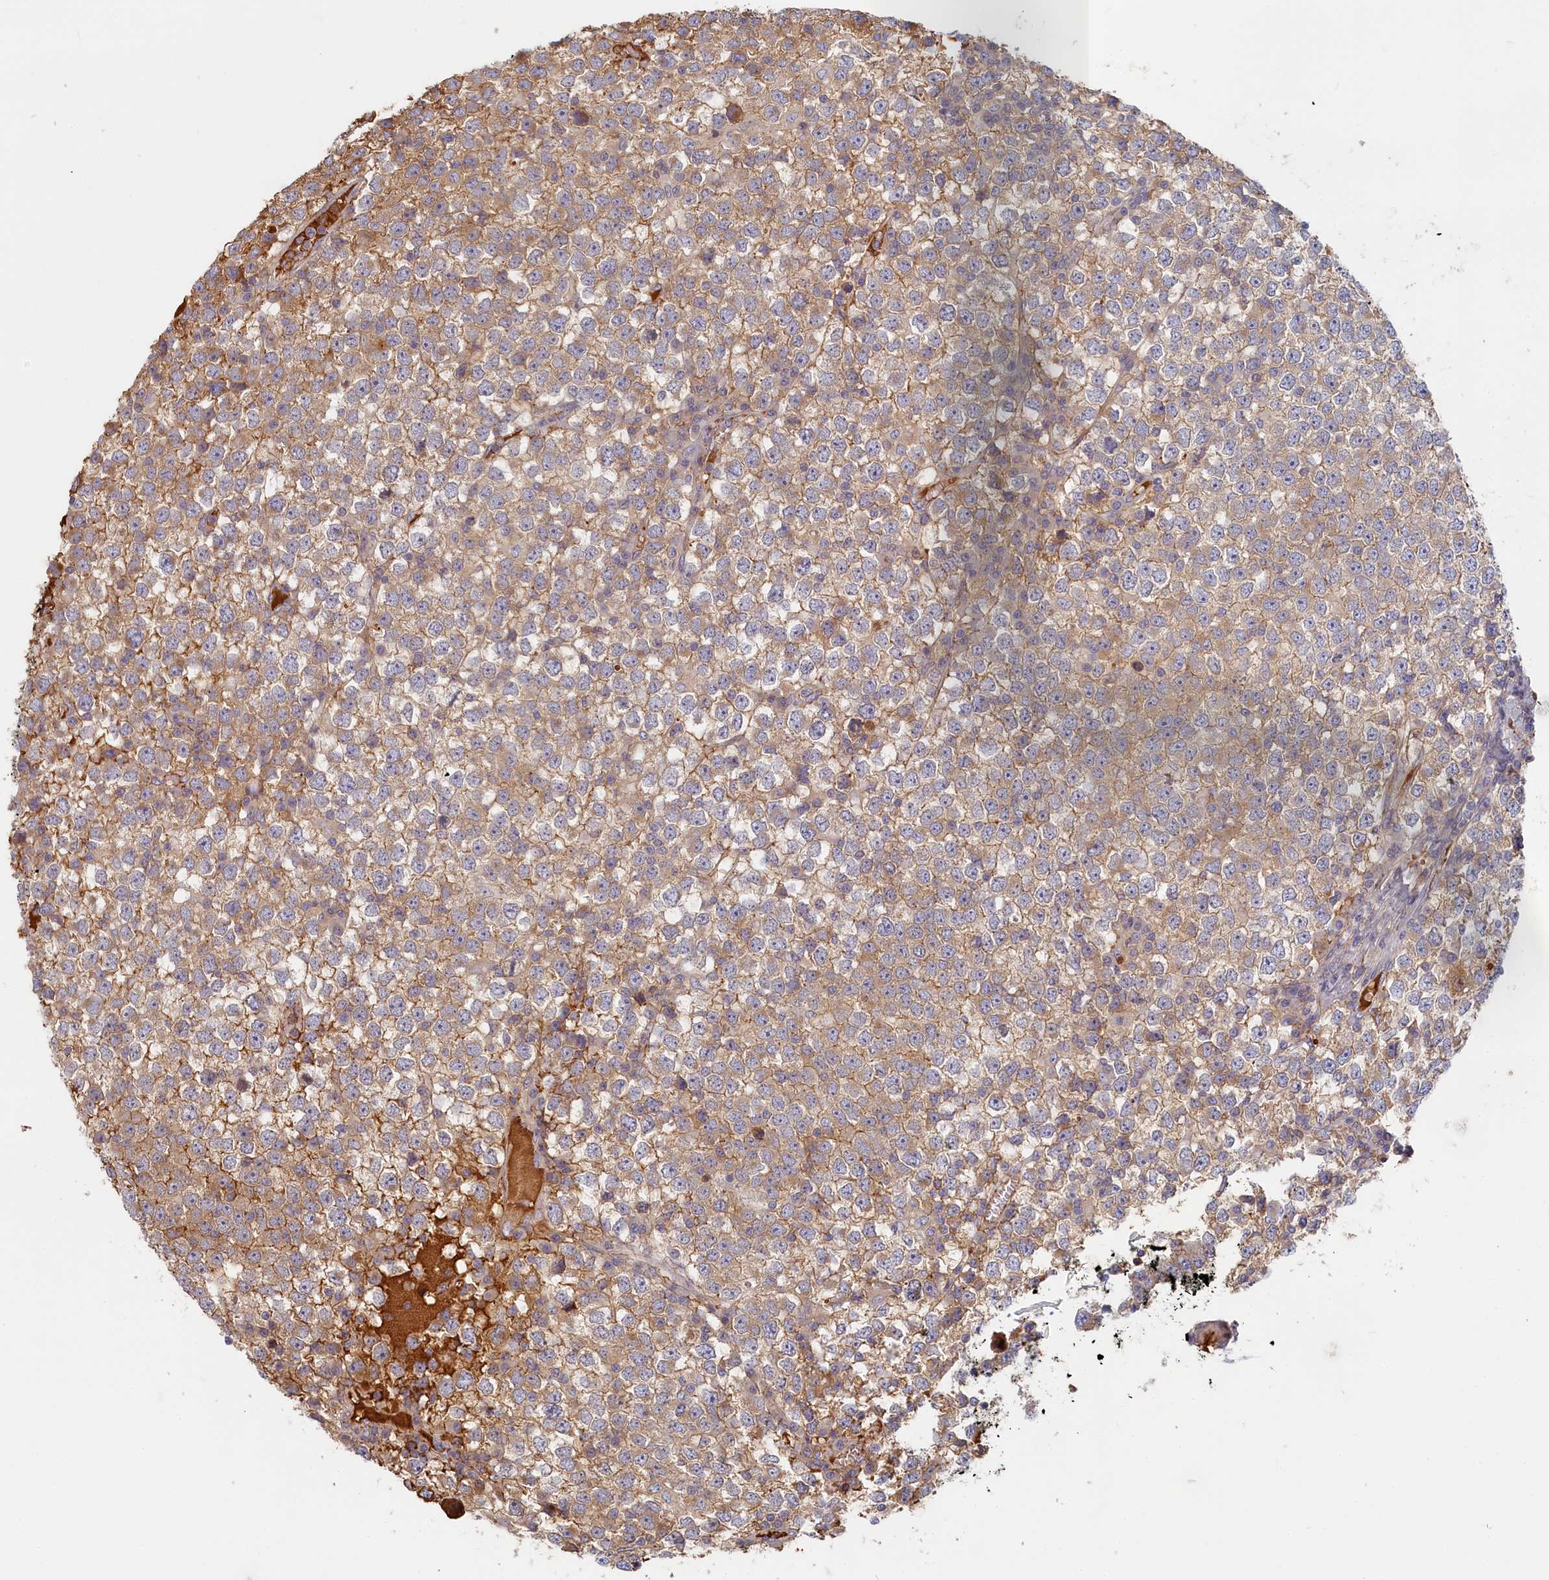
{"staining": {"intensity": "weak", "quantity": ">75%", "location": "cytoplasmic/membranous"}, "tissue": "testis cancer", "cell_type": "Tumor cells", "image_type": "cancer", "snomed": [{"axis": "morphology", "description": "Seminoma, NOS"}, {"axis": "topography", "description": "Testis"}], "caption": "Immunohistochemistry (IHC) image of human testis cancer stained for a protein (brown), which demonstrates low levels of weak cytoplasmic/membranous expression in approximately >75% of tumor cells.", "gene": "STX16", "patient": {"sex": "male", "age": 65}}